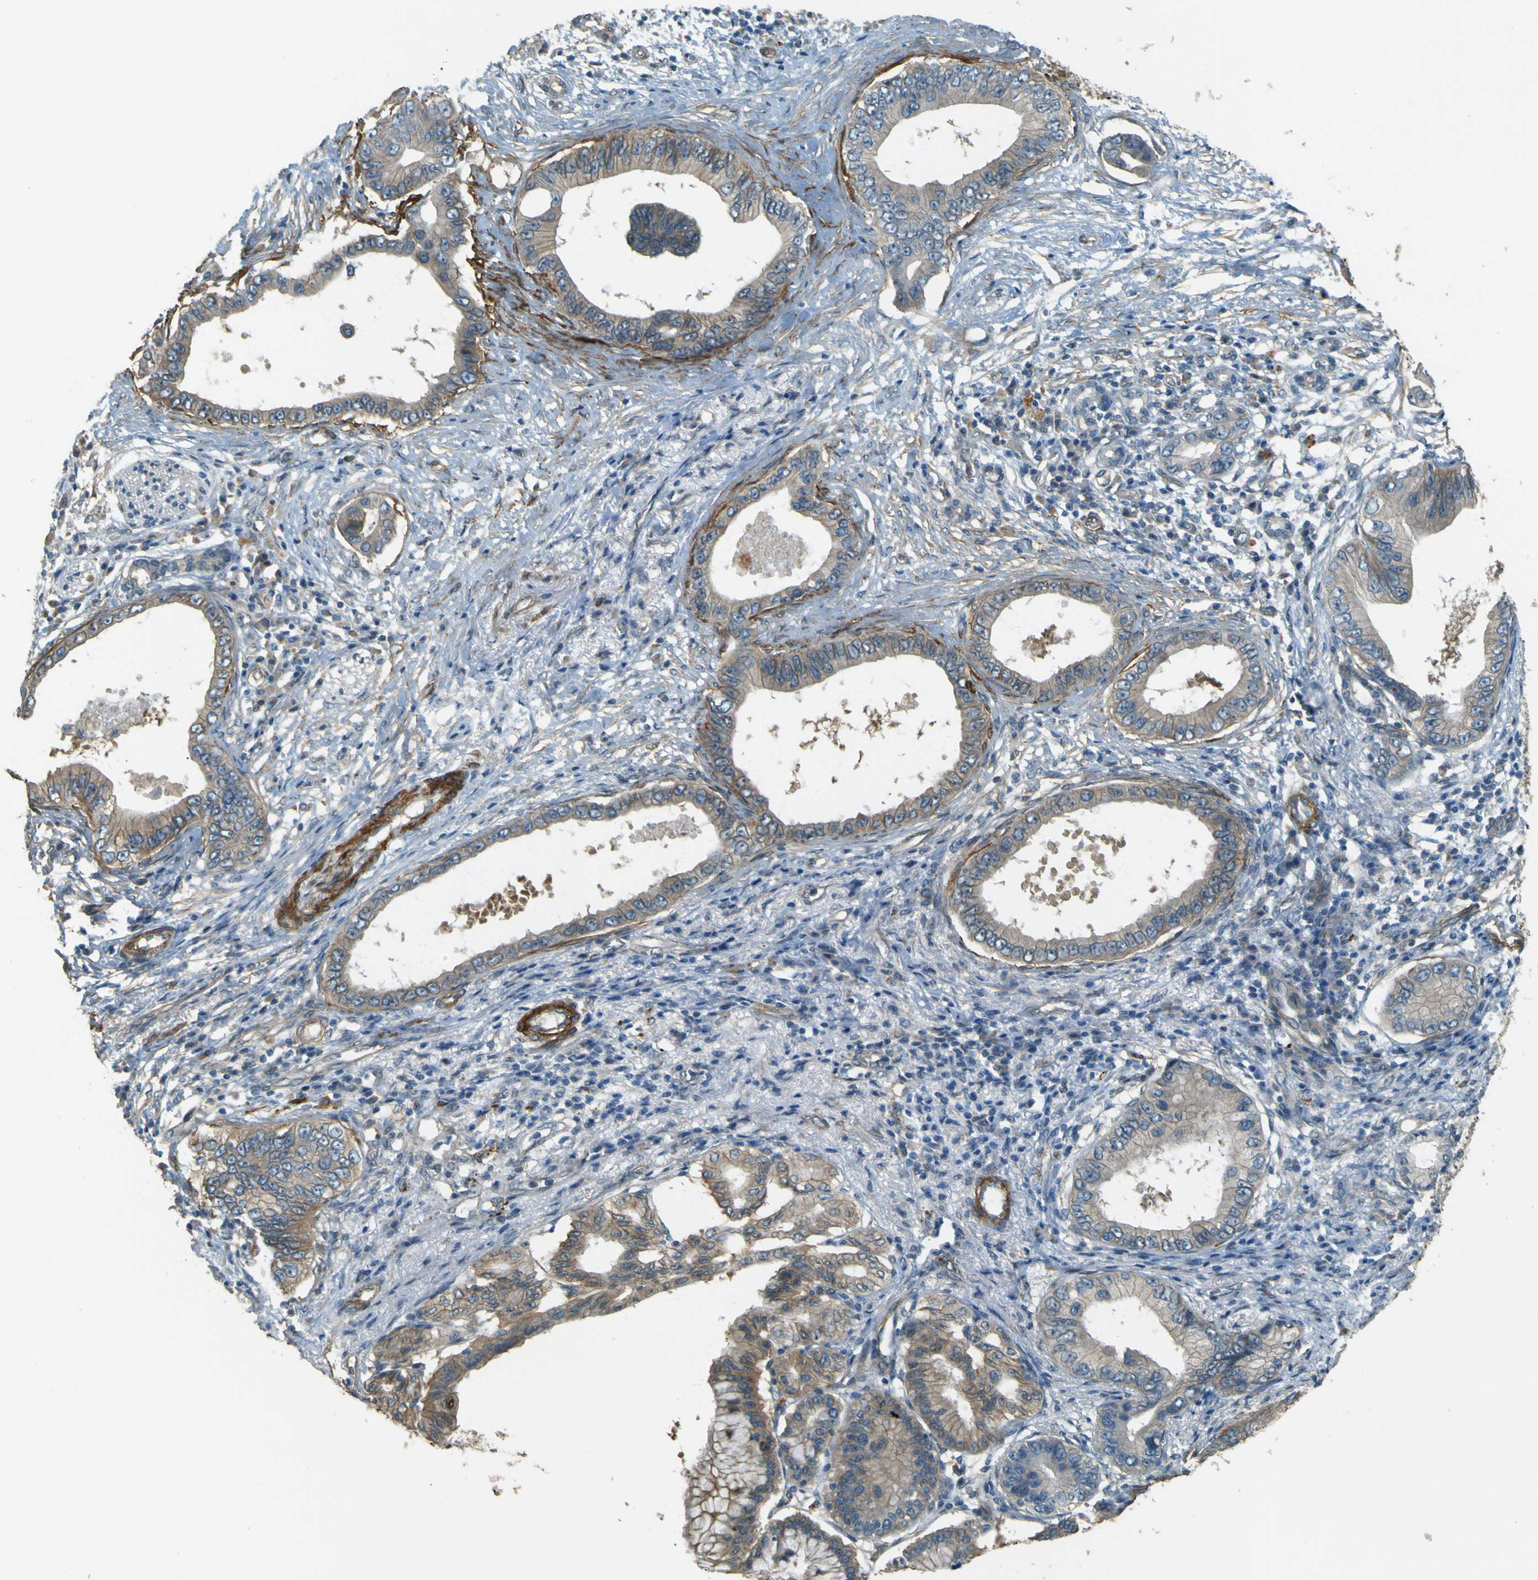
{"staining": {"intensity": "moderate", "quantity": "<25%", "location": "cytoplasmic/membranous"}, "tissue": "pancreatic cancer", "cell_type": "Tumor cells", "image_type": "cancer", "snomed": [{"axis": "morphology", "description": "Adenocarcinoma, NOS"}, {"axis": "topography", "description": "Pancreas"}], "caption": "Moderate cytoplasmic/membranous staining for a protein is identified in about <25% of tumor cells of pancreatic cancer (adenocarcinoma) using immunohistochemistry (IHC).", "gene": "NEXN", "patient": {"sex": "male", "age": 77}}